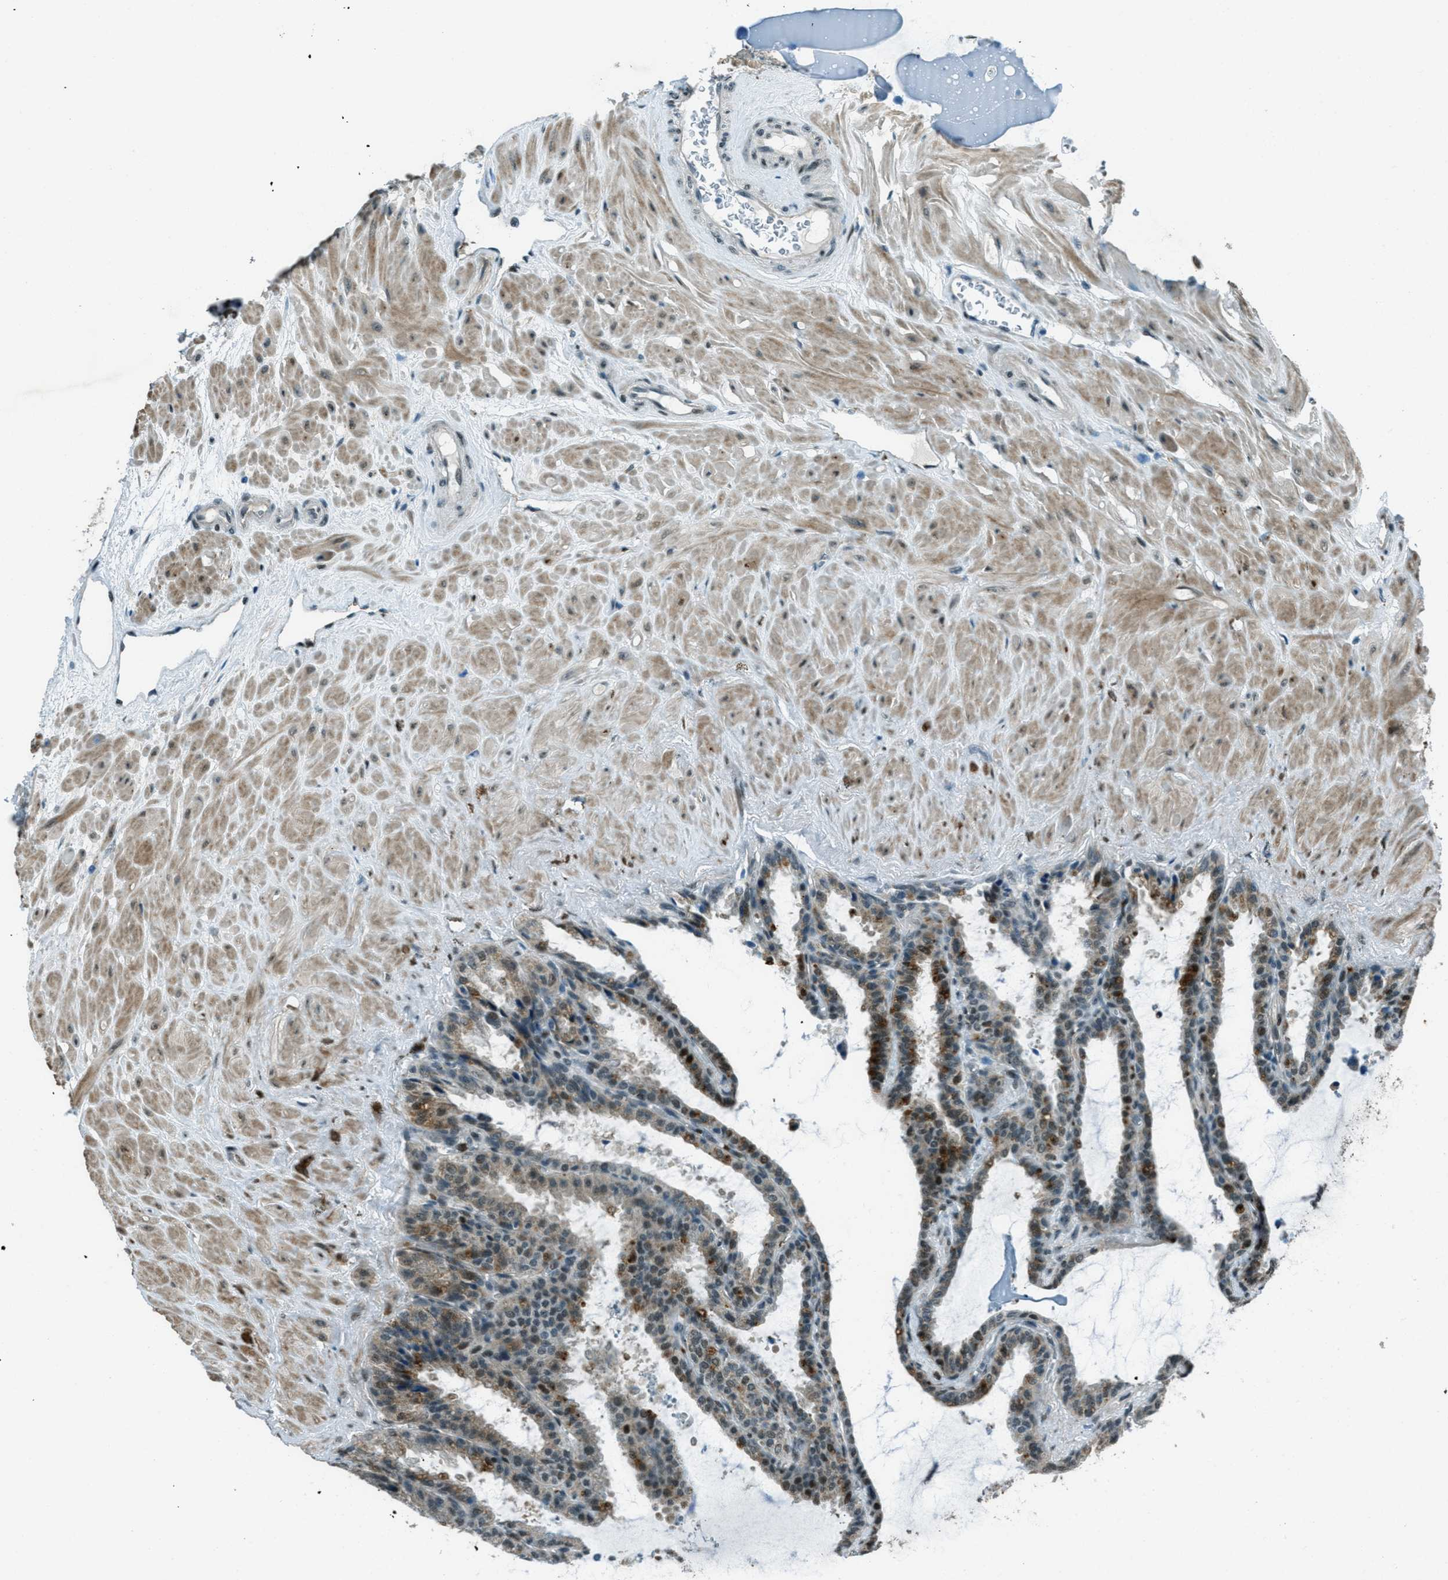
{"staining": {"intensity": "strong", "quantity": "25%-75%", "location": "cytoplasmic/membranous,nuclear"}, "tissue": "seminal vesicle", "cell_type": "Glandular cells", "image_type": "normal", "snomed": [{"axis": "morphology", "description": "Normal tissue, NOS"}, {"axis": "topography", "description": "Seminal veicle"}], "caption": "Seminal vesicle stained with a brown dye exhibits strong cytoplasmic/membranous,nuclear positive staining in approximately 25%-75% of glandular cells.", "gene": "TARDBP", "patient": {"sex": "male", "age": 46}}